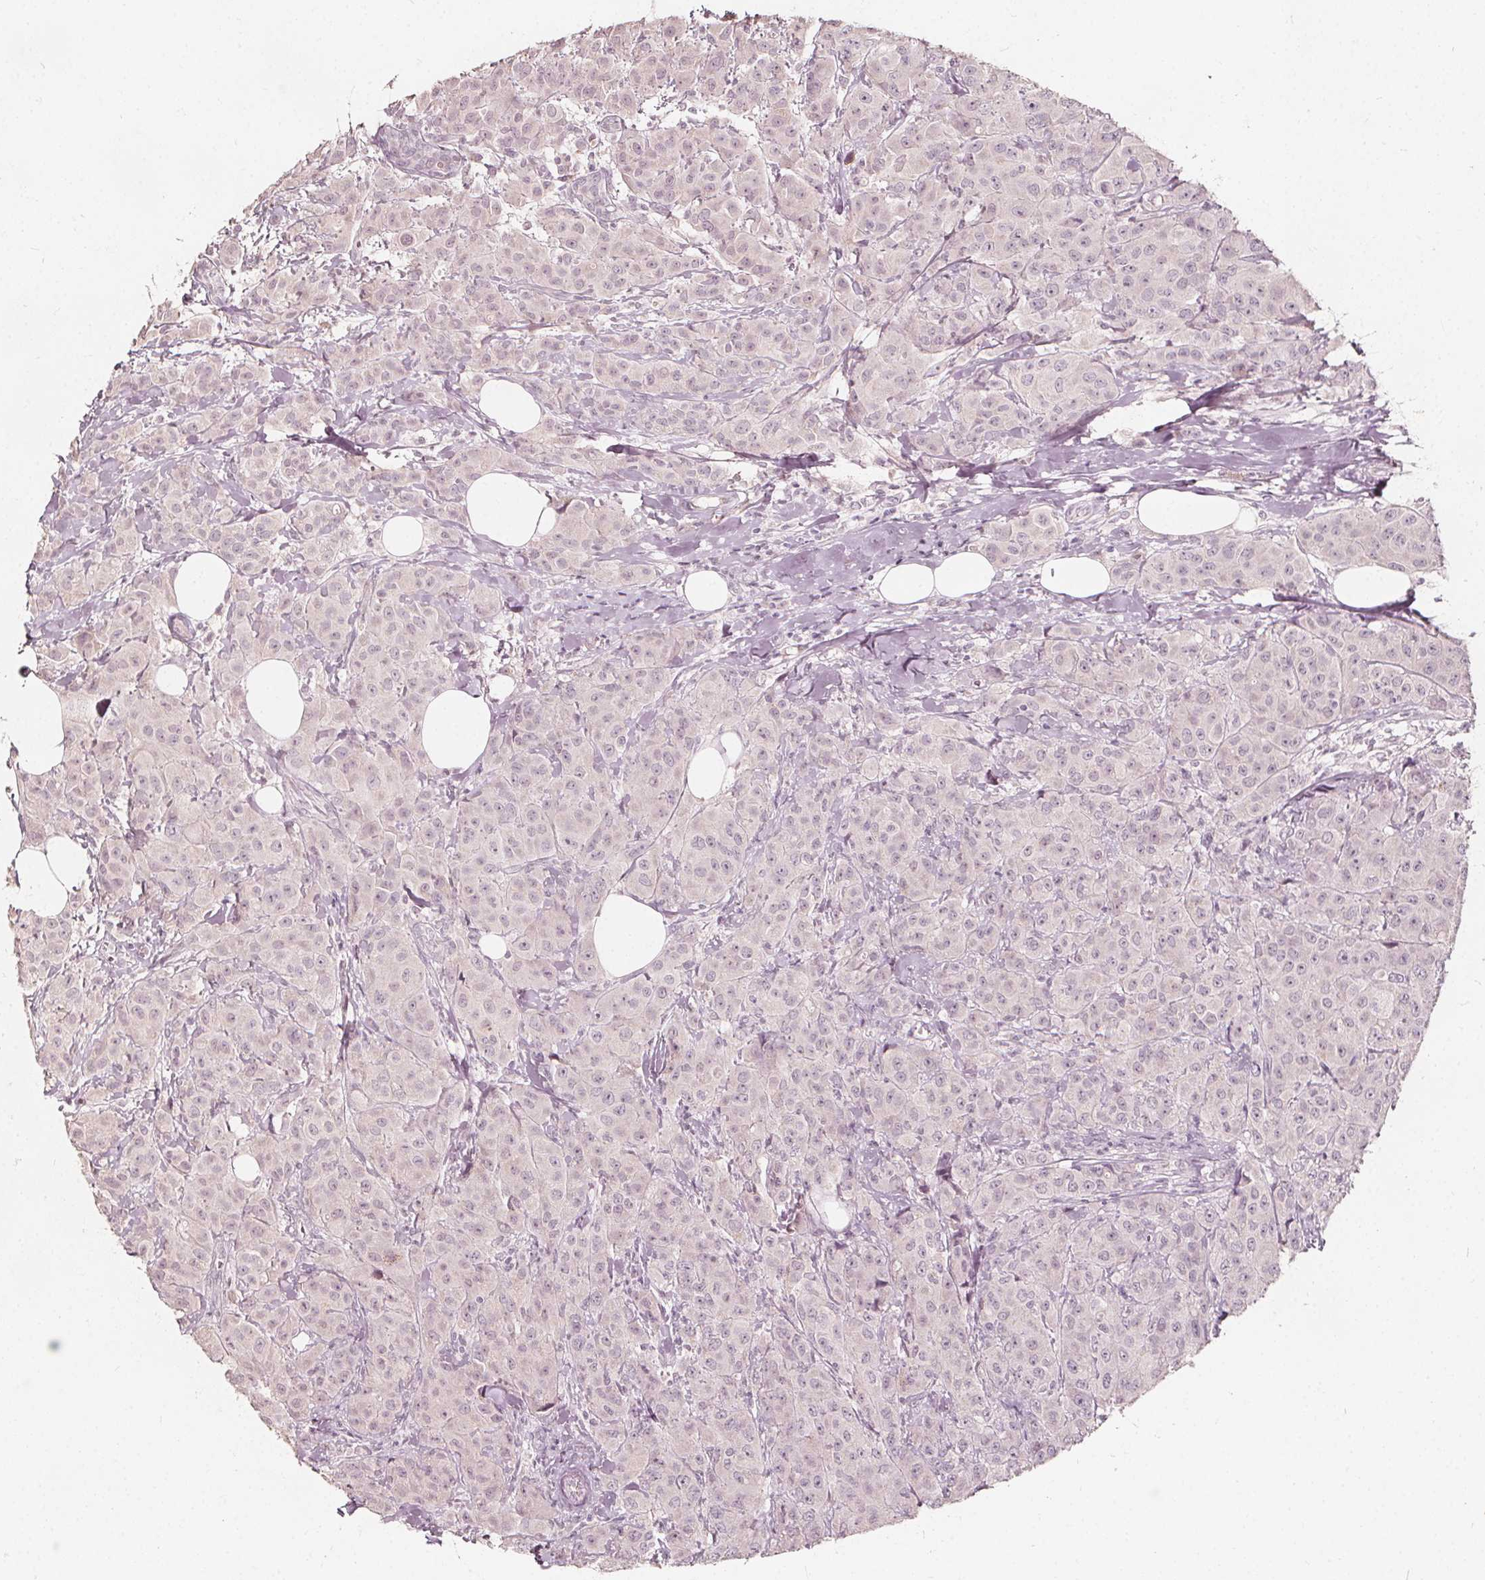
{"staining": {"intensity": "negative", "quantity": "none", "location": "none"}, "tissue": "breast cancer", "cell_type": "Tumor cells", "image_type": "cancer", "snomed": [{"axis": "morphology", "description": "Normal tissue, NOS"}, {"axis": "morphology", "description": "Duct carcinoma"}, {"axis": "topography", "description": "Breast"}], "caption": "Immunohistochemistry histopathology image of neoplastic tissue: human breast cancer stained with DAB (3,3'-diaminobenzidine) exhibits no significant protein staining in tumor cells. (Immunohistochemistry (ihc), brightfield microscopy, high magnification).", "gene": "NPC1L1", "patient": {"sex": "female", "age": 43}}